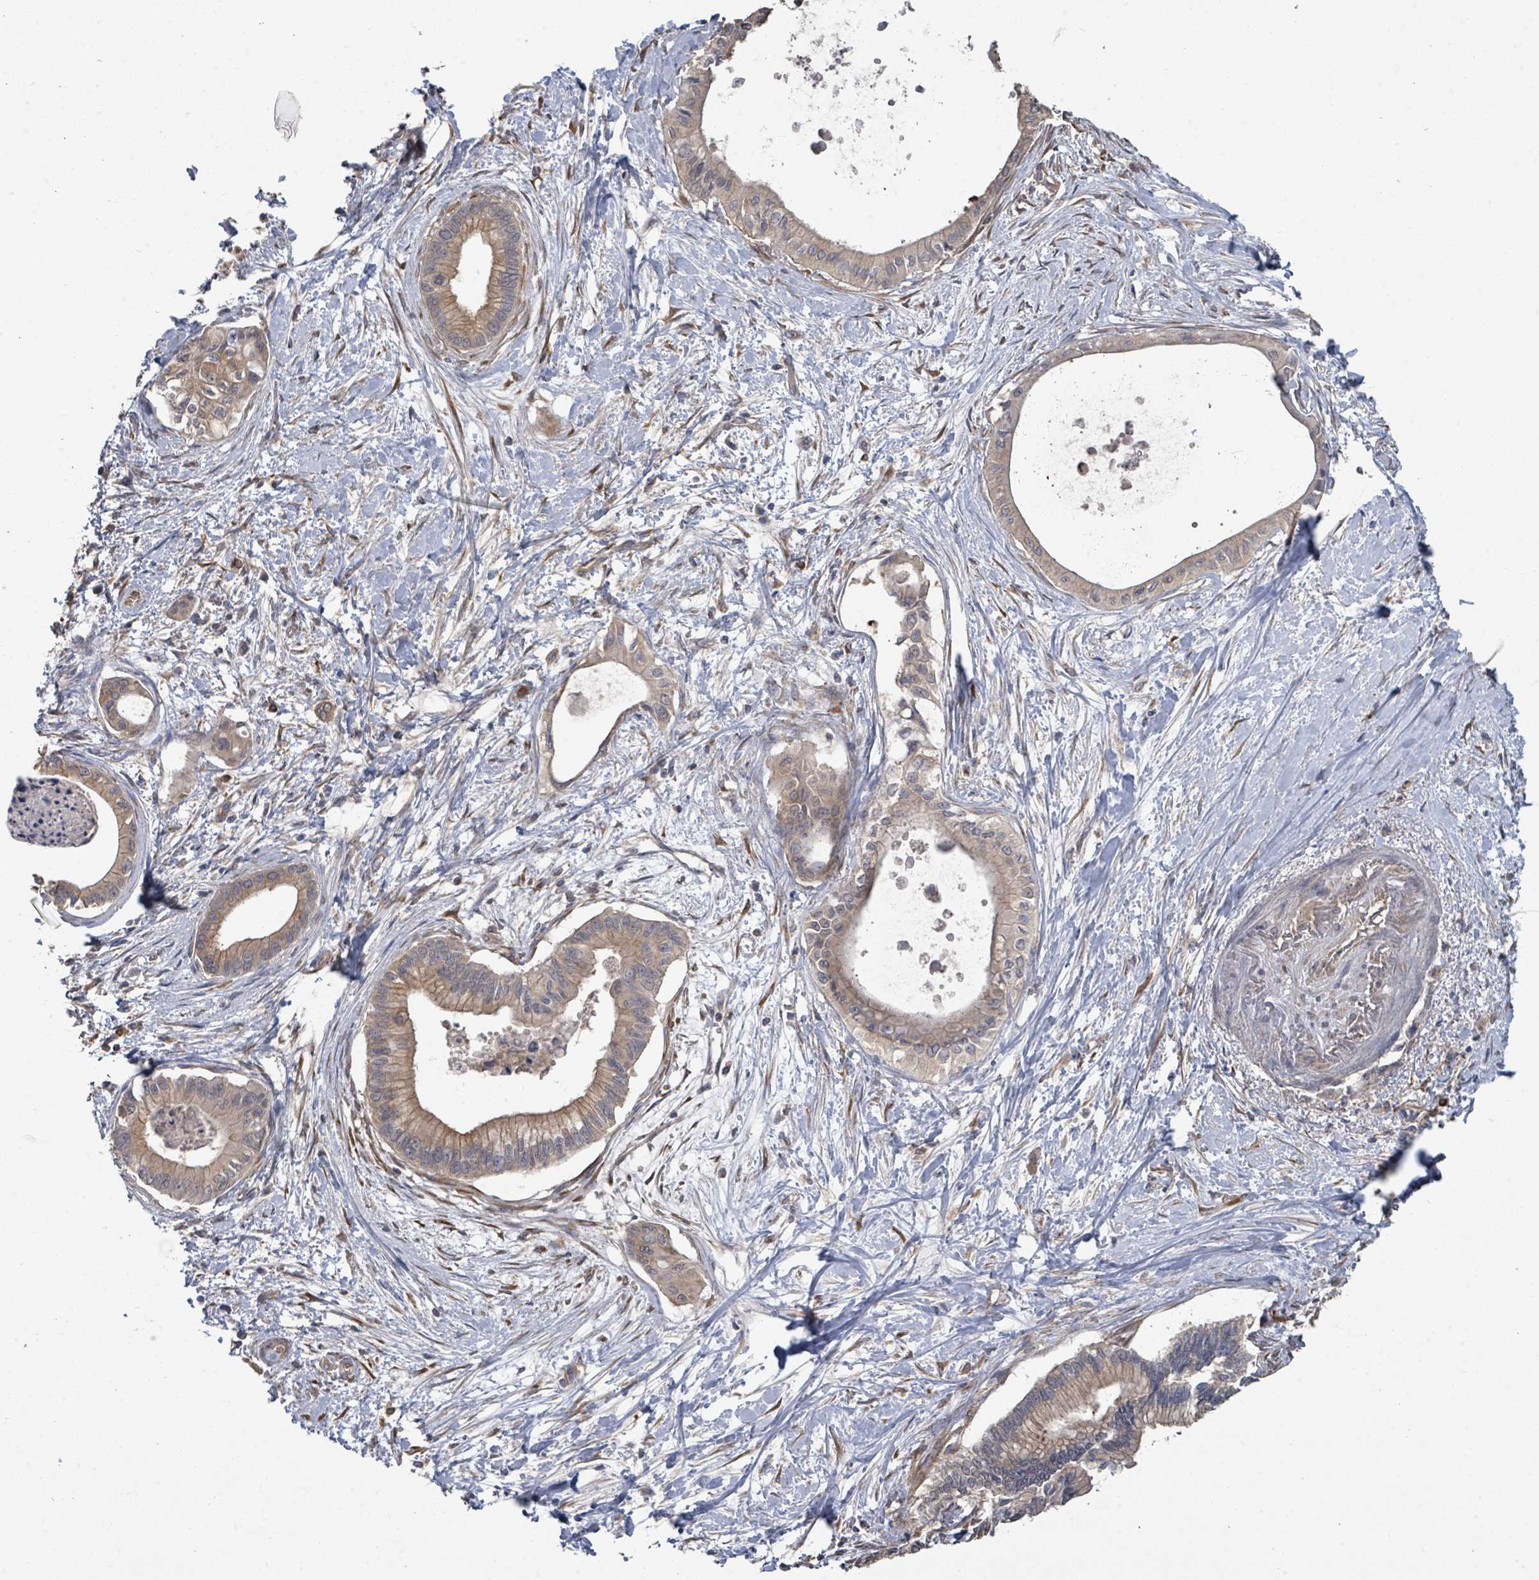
{"staining": {"intensity": "weak", "quantity": "25%-75%", "location": "cytoplasmic/membranous"}, "tissue": "pancreatic cancer", "cell_type": "Tumor cells", "image_type": "cancer", "snomed": [{"axis": "morphology", "description": "Adenocarcinoma, NOS"}, {"axis": "topography", "description": "Pancreas"}], "caption": "Pancreatic cancer (adenocarcinoma) stained with a brown dye exhibits weak cytoplasmic/membranous positive staining in approximately 25%-75% of tumor cells.", "gene": "SLC9A7", "patient": {"sex": "male", "age": 78}}